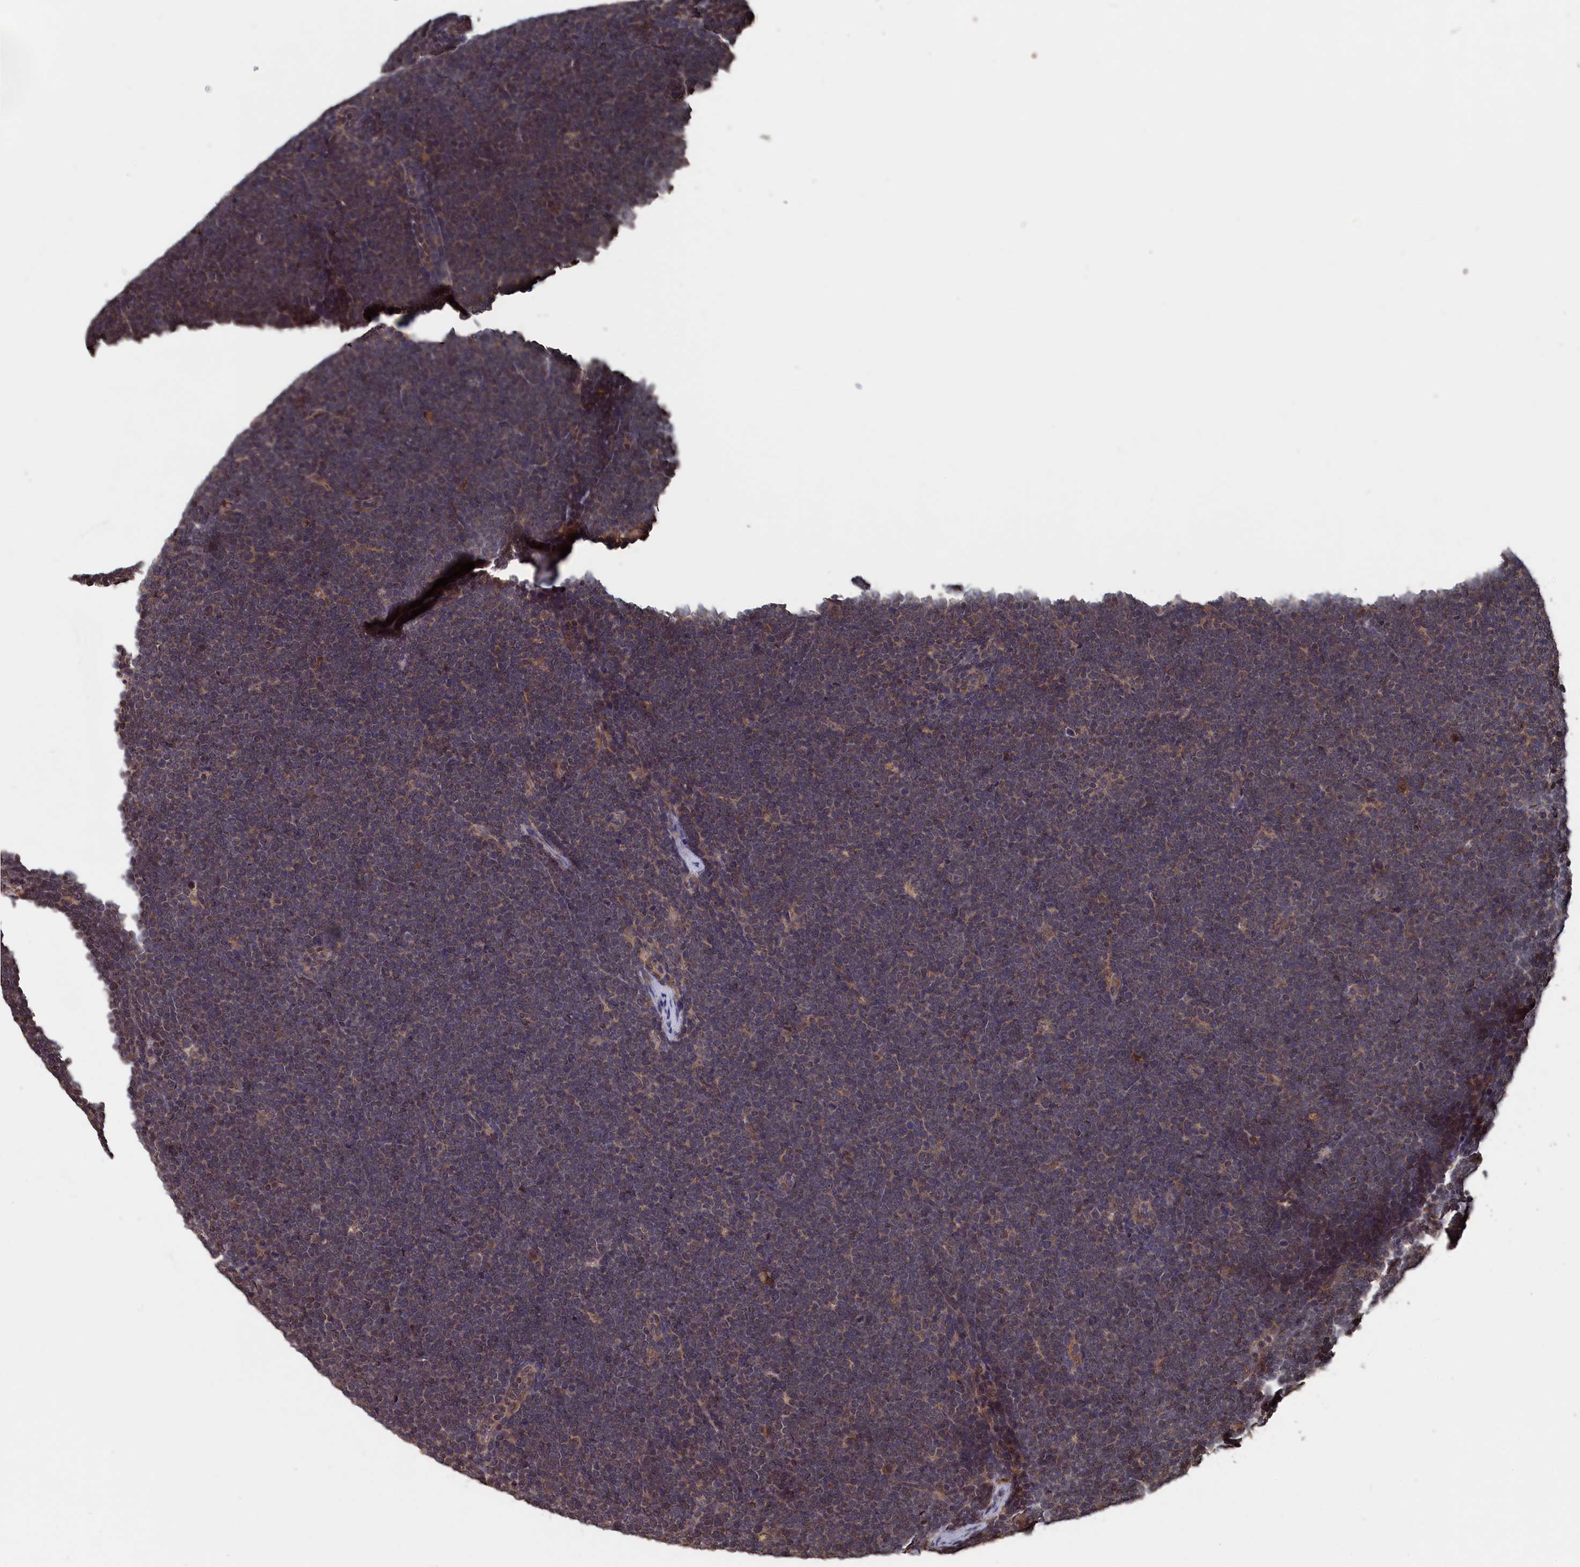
{"staining": {"intensity": "negative", "quantity": "none", "location": "none"}, "tissue": "lymphoma", "cell_type": "Tumor cells", "image_type": "cancer", "snomed": [{"axis": "morphology", "description": "Malignant lymphoma, non-Hodgkin's type, High grade"}, {"axis": "topography", "description": "Lymph node"}], "caption": "A histopathology image of lymphoma stained for a protein reveals no brown staining in tumor cells.", "gene": "PDE12", "patient": {"sex": "male", "age": 13}}